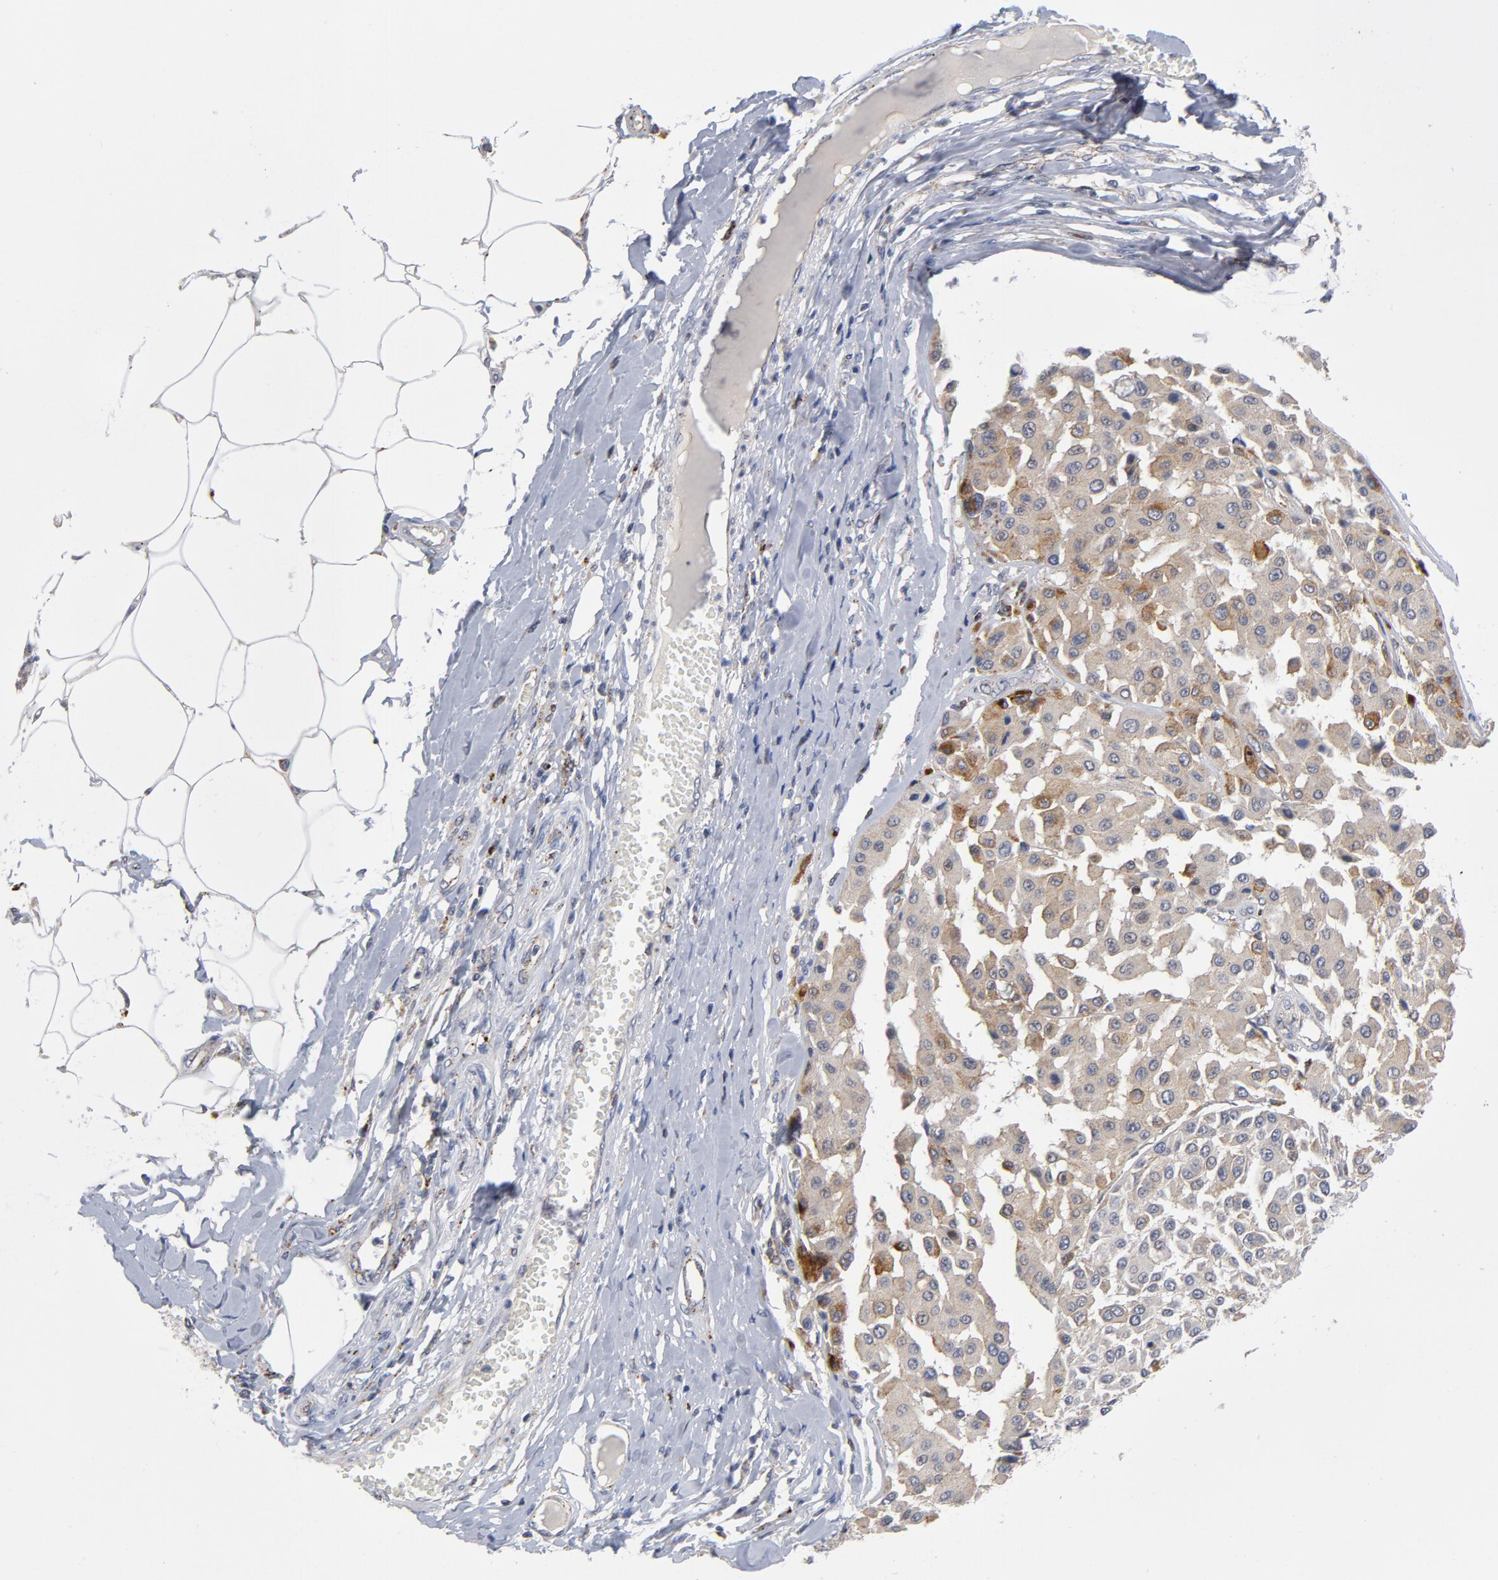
{"staining": {"intensity": "weak", "quantity": ">75%", "location": "cytoplasmic/membranous"}, "tissue": "melanoma", "cell_type": "Tumor cells", "image_type": "cancer", "snomed": [{"axis": "morphology", "description": "Malignant melanoma, Metastatic site"}, {"axis": "topography", "description": "Soft tissue"}], "caption": "Weak cytoplasmic/membranous protein positivity is identified in approximately >75% of tumor cells in malignant melanoma (metastatic site). Nuclei are stained in blue.", "gene": "AKT2", "patient": {"sex": "male", "age": 41}}